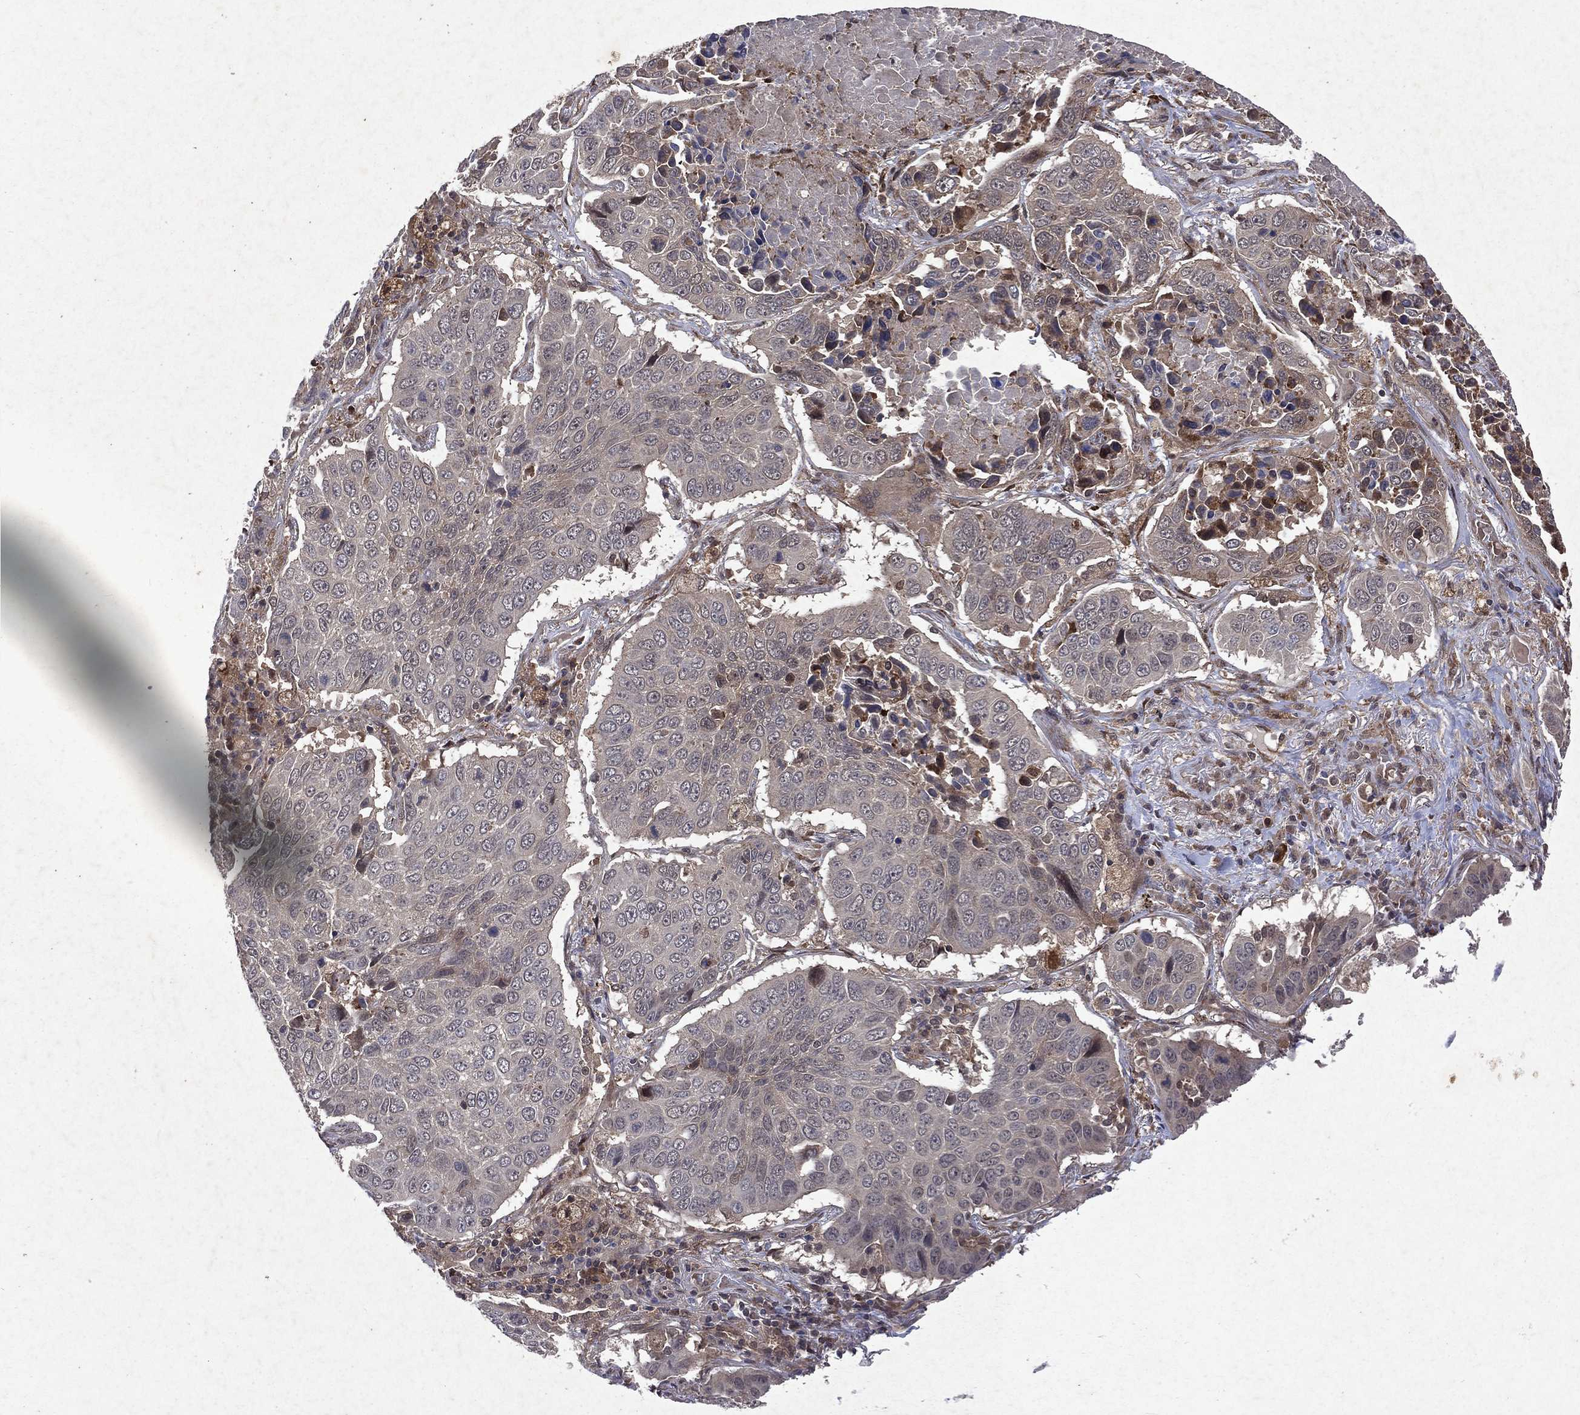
{"staining": {"intensity": "negative", "quantity": "none", "location": "none"}, "tissue": "lung cancer", "cell_type": "Tumor cells", "image_type": "cancer", "snomed": [{"axis": "morphology", "description": "Normal tissue, NOS"}, {"axis": "morphology", "description": "Squamous cell carcinoma, NOS"}, {"axis": "topography", "description": "Bronchus"}, {"axis": "topography", "description": "Lung"}], "caption": "The image reveals no staining of tumor cells in lung cancer.", "gene": "MTAP", "patient": {"sex": "male", "age": 64}}